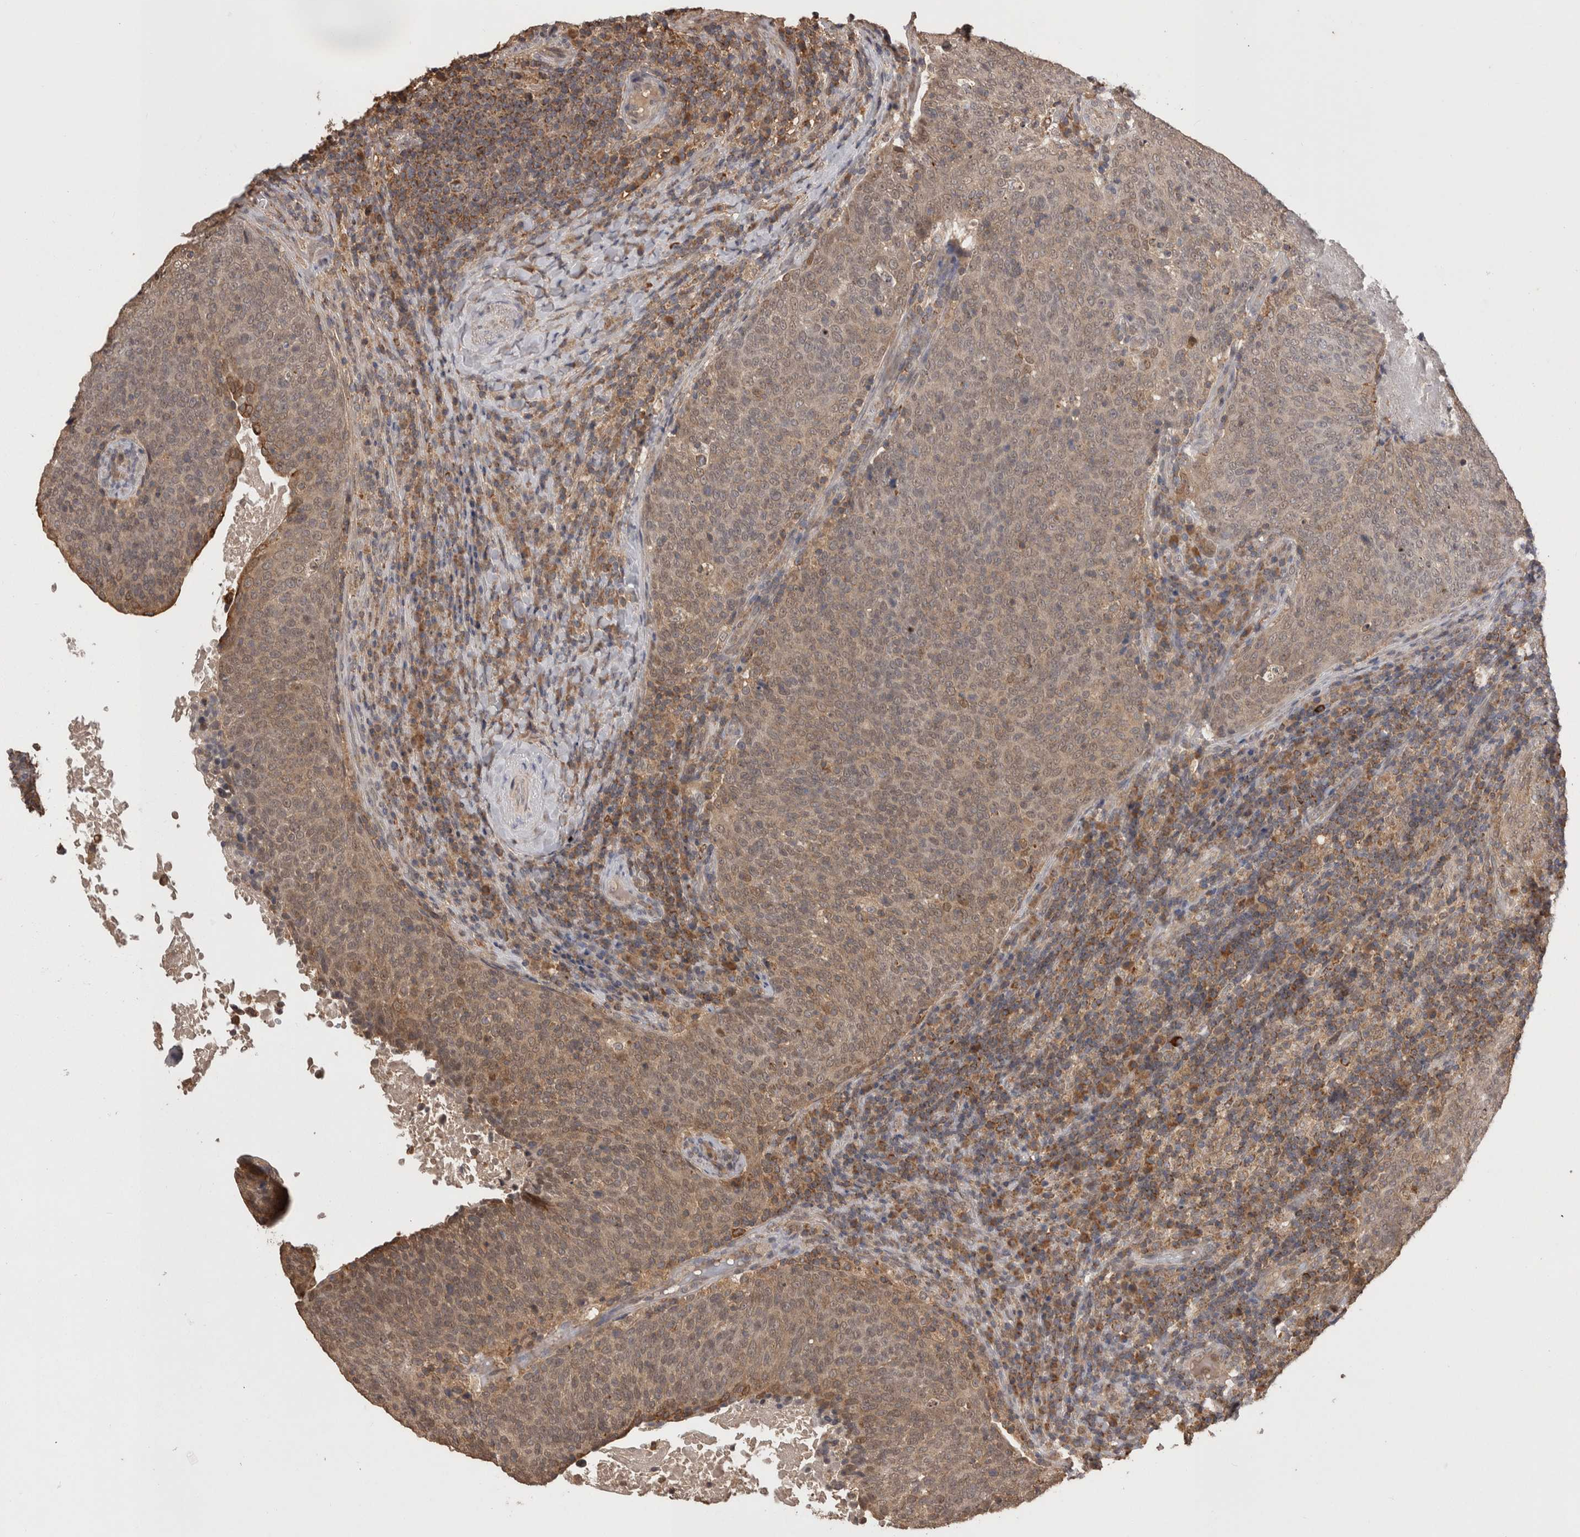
{"staining": {"intensity": "moderate", "quantity": ">75%", "location": "cytoplasmic/membranous"}, "tissue": "head and neck cancer", "cell_type": "Tumor cells", "image_type": "cancer", "snomed": [{"axis": "morphology", "description": "Squamous cell carcinoma, NOS"}, {"axis": "morphology", "description": "Squamous cell carcinoma, metastatic, NOS"}, {"axis": "topography", "description": "Lymph node"}, {"axis": "topography", "description": "Head-Neck"}], "caption": "Immunohistochemistry of human squamous cell carcinoma (head and neck) displays medium levels of moderate cytoplasmic/membranous expression in about >75% of tumor cells. Using DAB (brown) and hematoxylin (blue) stains, captured at high magnification using brightfield microscopy.", "gene": "PREP", "patient": {"sex": "male", "age": 62}}